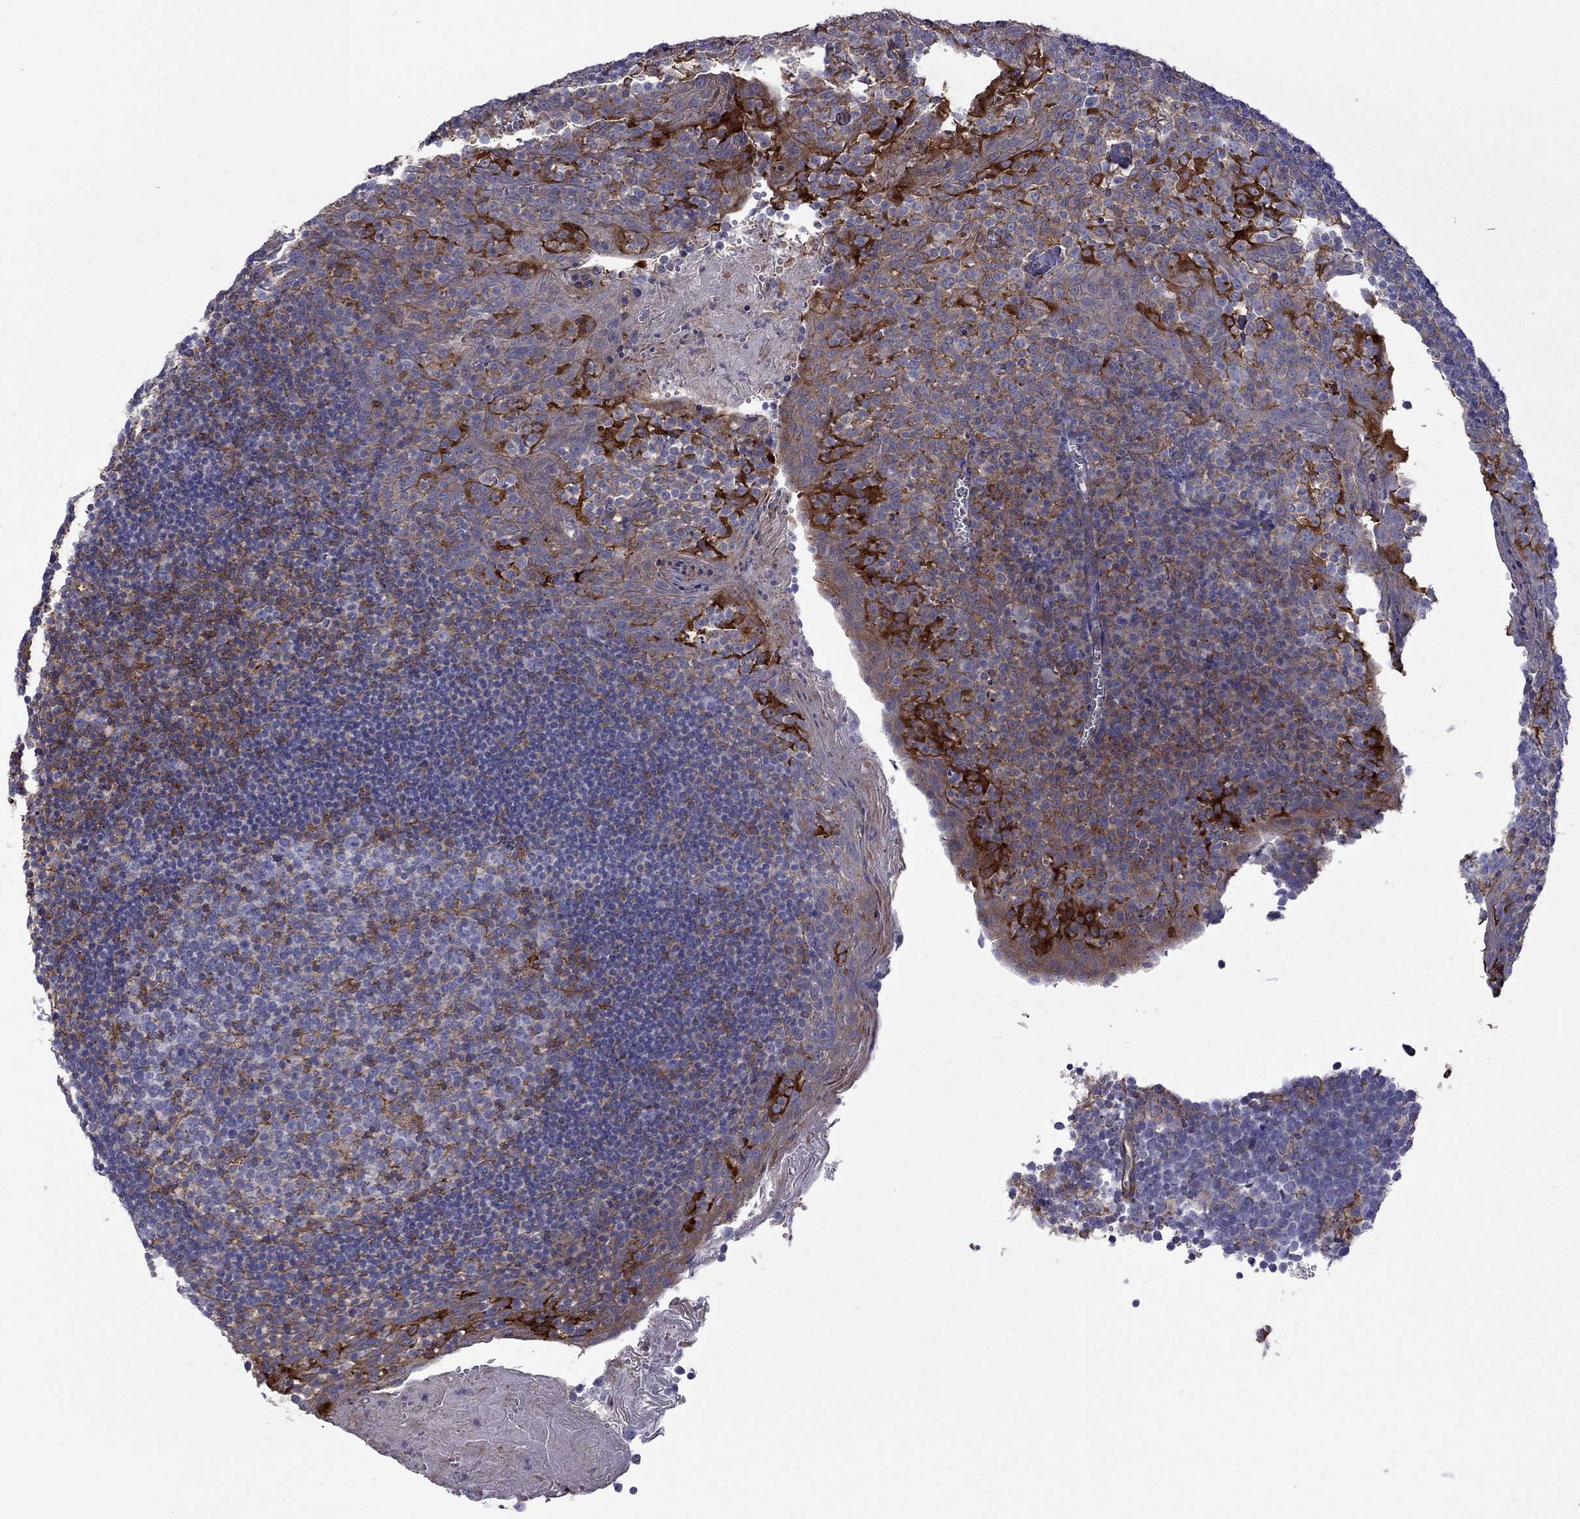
{"staining": {"intensity": "strong", "quantity": "<25%", "location": "cytoplasmic/membranous"}, "tissue": "lymph node", "cell_type": "Germinal center cells", "image_type": "normal", "snomed": [{"axis": "morphology", "description": "Normal tissue, NOS"}, {"axis": "topography", "description": "Lymph node"}], "caption": "The micrograph displays a brown stain indicating the presence of a protein in the cytoplasmic/membranous of germinal center cells in lymph node. (Brightfield microscopy of DAB IHC at high magnification).", "gene": "EIF4E3", "patient": {"sex": "female", "age": 21}}